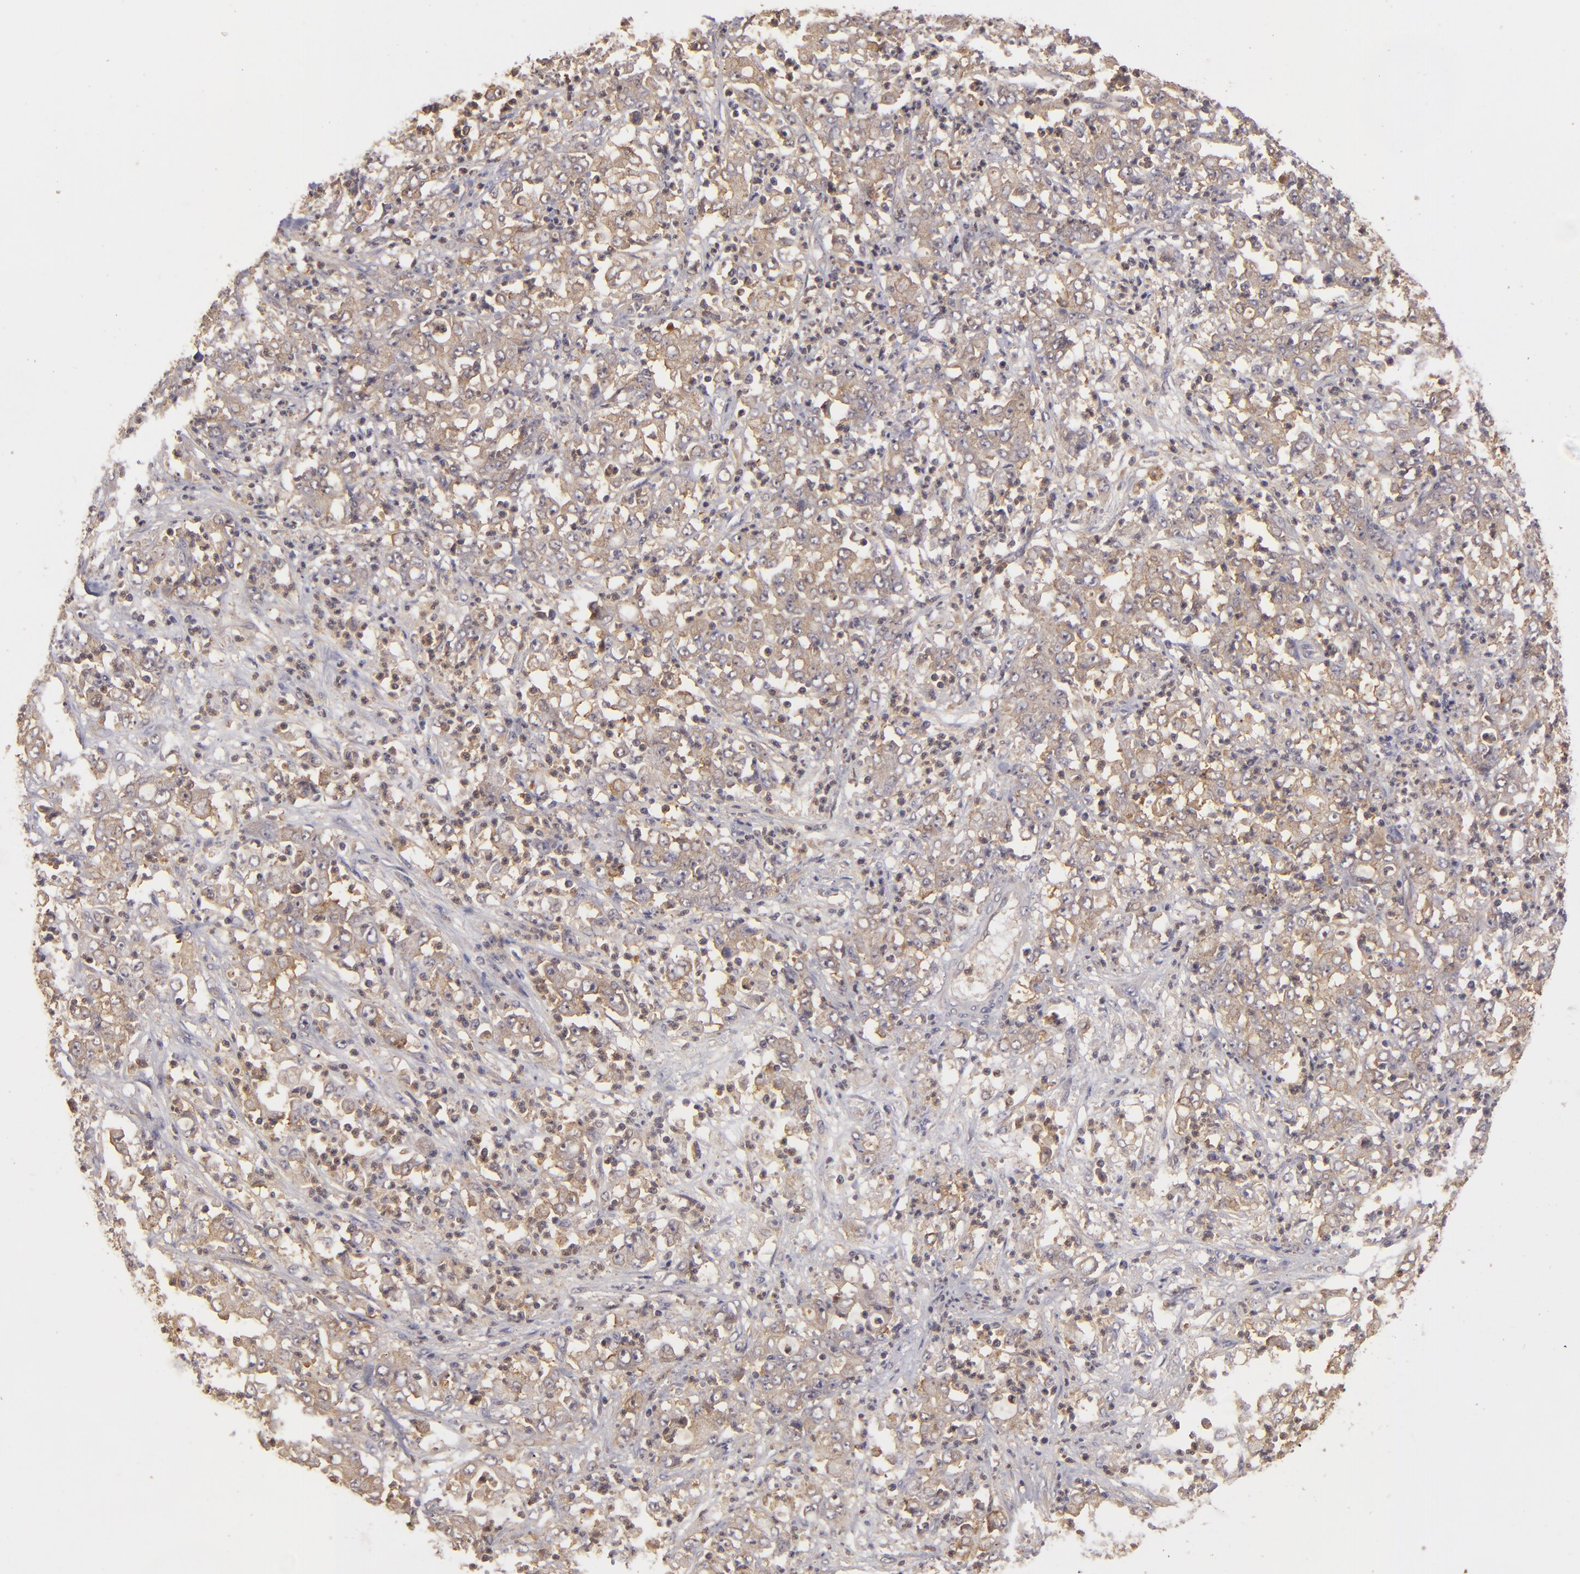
{"staining": {"intensity": "moderate", "quantity": ">75%", "location": "cytoplasmic/membranous"}, "tissue": "stomach cancer", "cell_type": "Tumor cells", "image_type": "cancer", "snomed": [{"axis": "morphology", "description": "Adenocarcinoma, NOS"}, {"axis": "topography", "description": "Stomach, lower"}], "caption": "Protein expression analysis of human stomach cancer (adenocarcinoma) reveals moderate cytoplasmic/membranous staining in approximately >75% of tumor cells. (brown staining indicates protein expression, while blue staining denotes nuclei).", "gene": "PRKCD", "patient": {"sex": "female", "age": 71}}